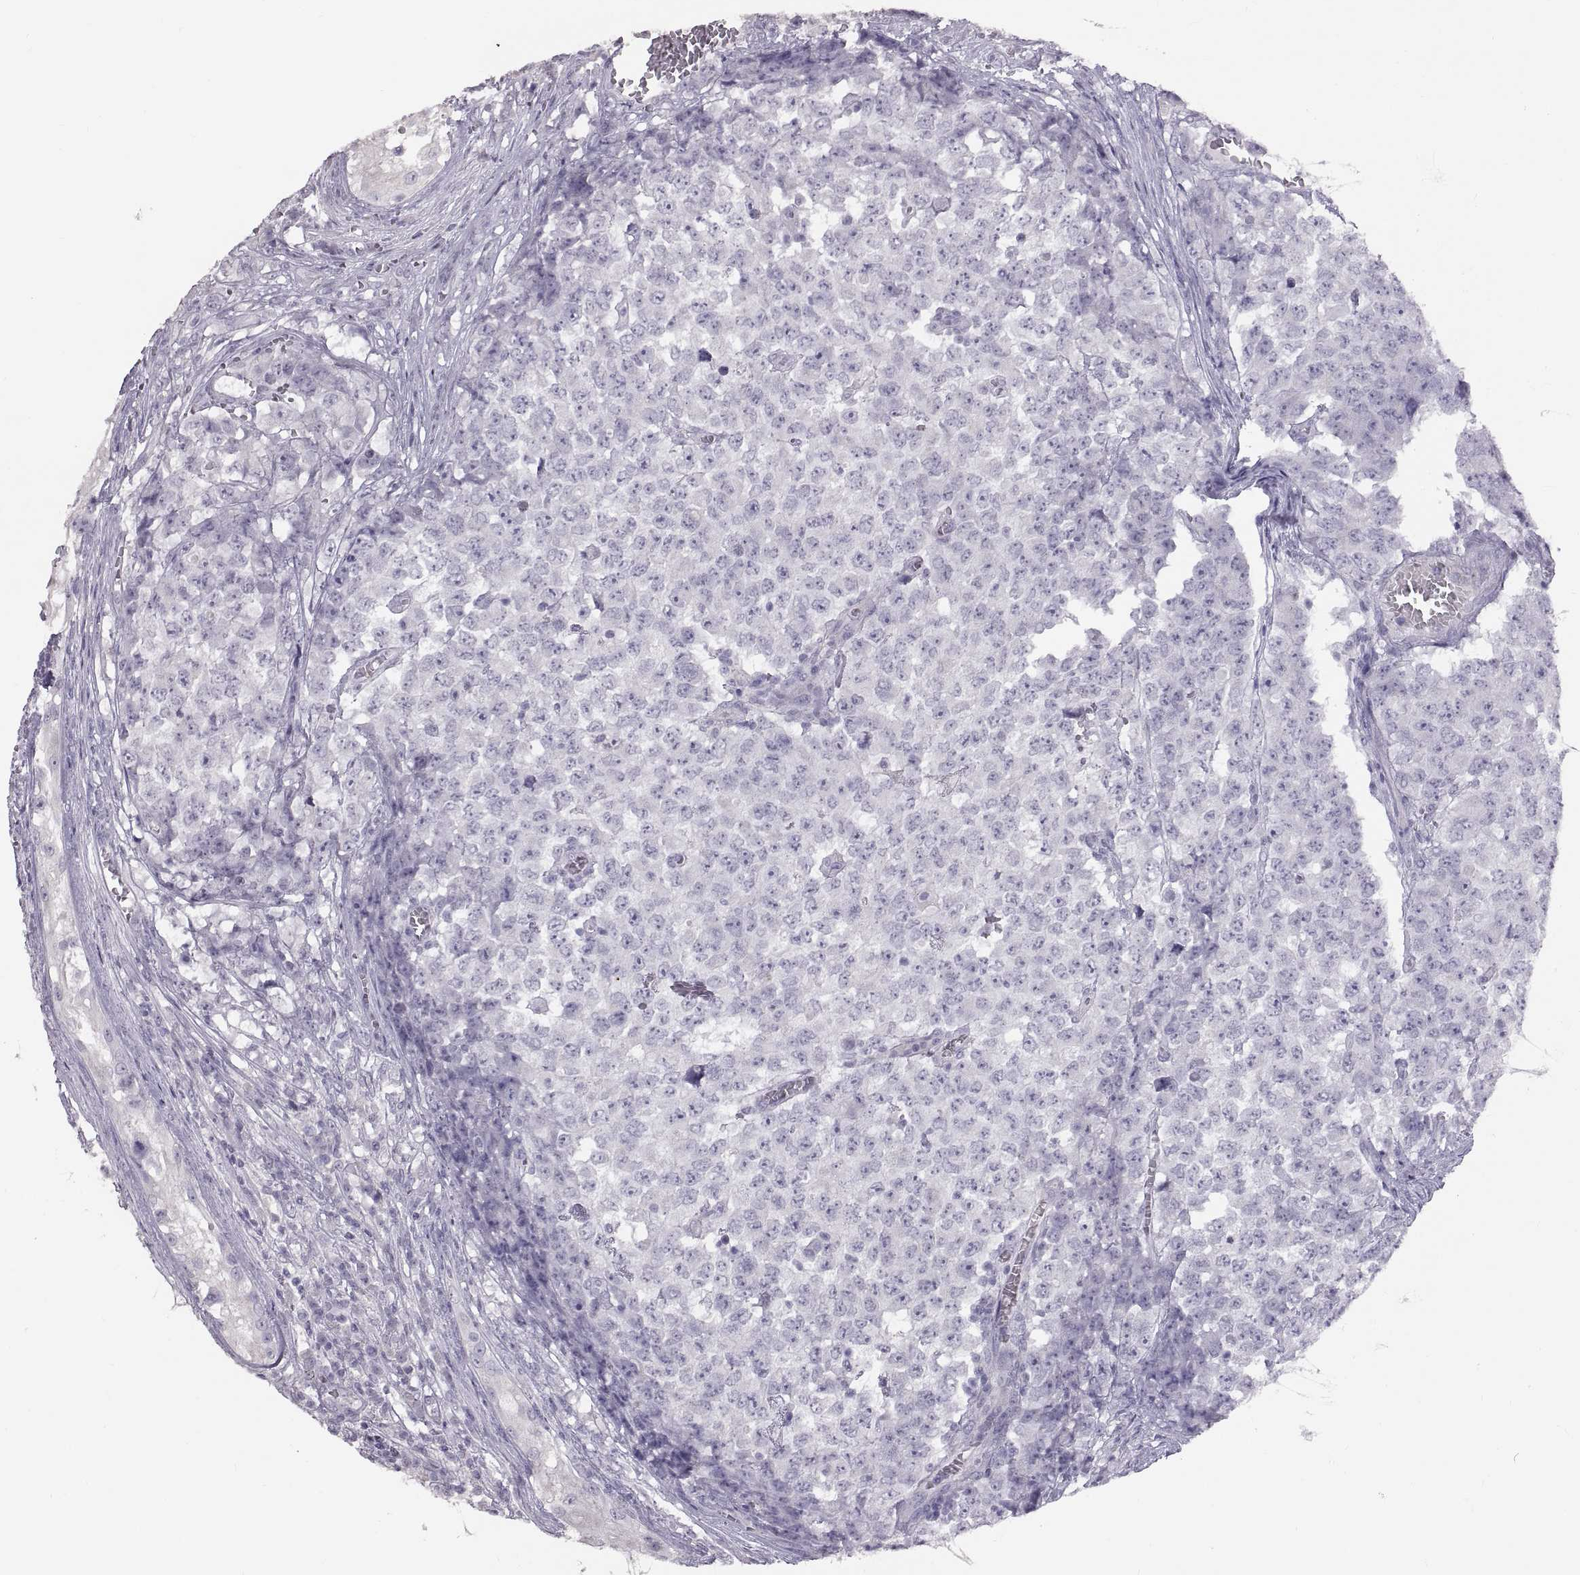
{"staining": {"intensity": "negative", "quantity": "none", "location": "none"}, "tissue": "testis cancer", "cell_type": "Tumor cells", "image_type": "cancer", "snomed": [{"axis": "morphology", "description": "Carcinoma, Embryonal, NOS"}, {"axis": "topography", "description": "Testis"}], "caption": "There is no significant staining in tumor cells of testis cancer.", "gene": "WBP2NL", "patient": {"sex": "male", "age": 23}}